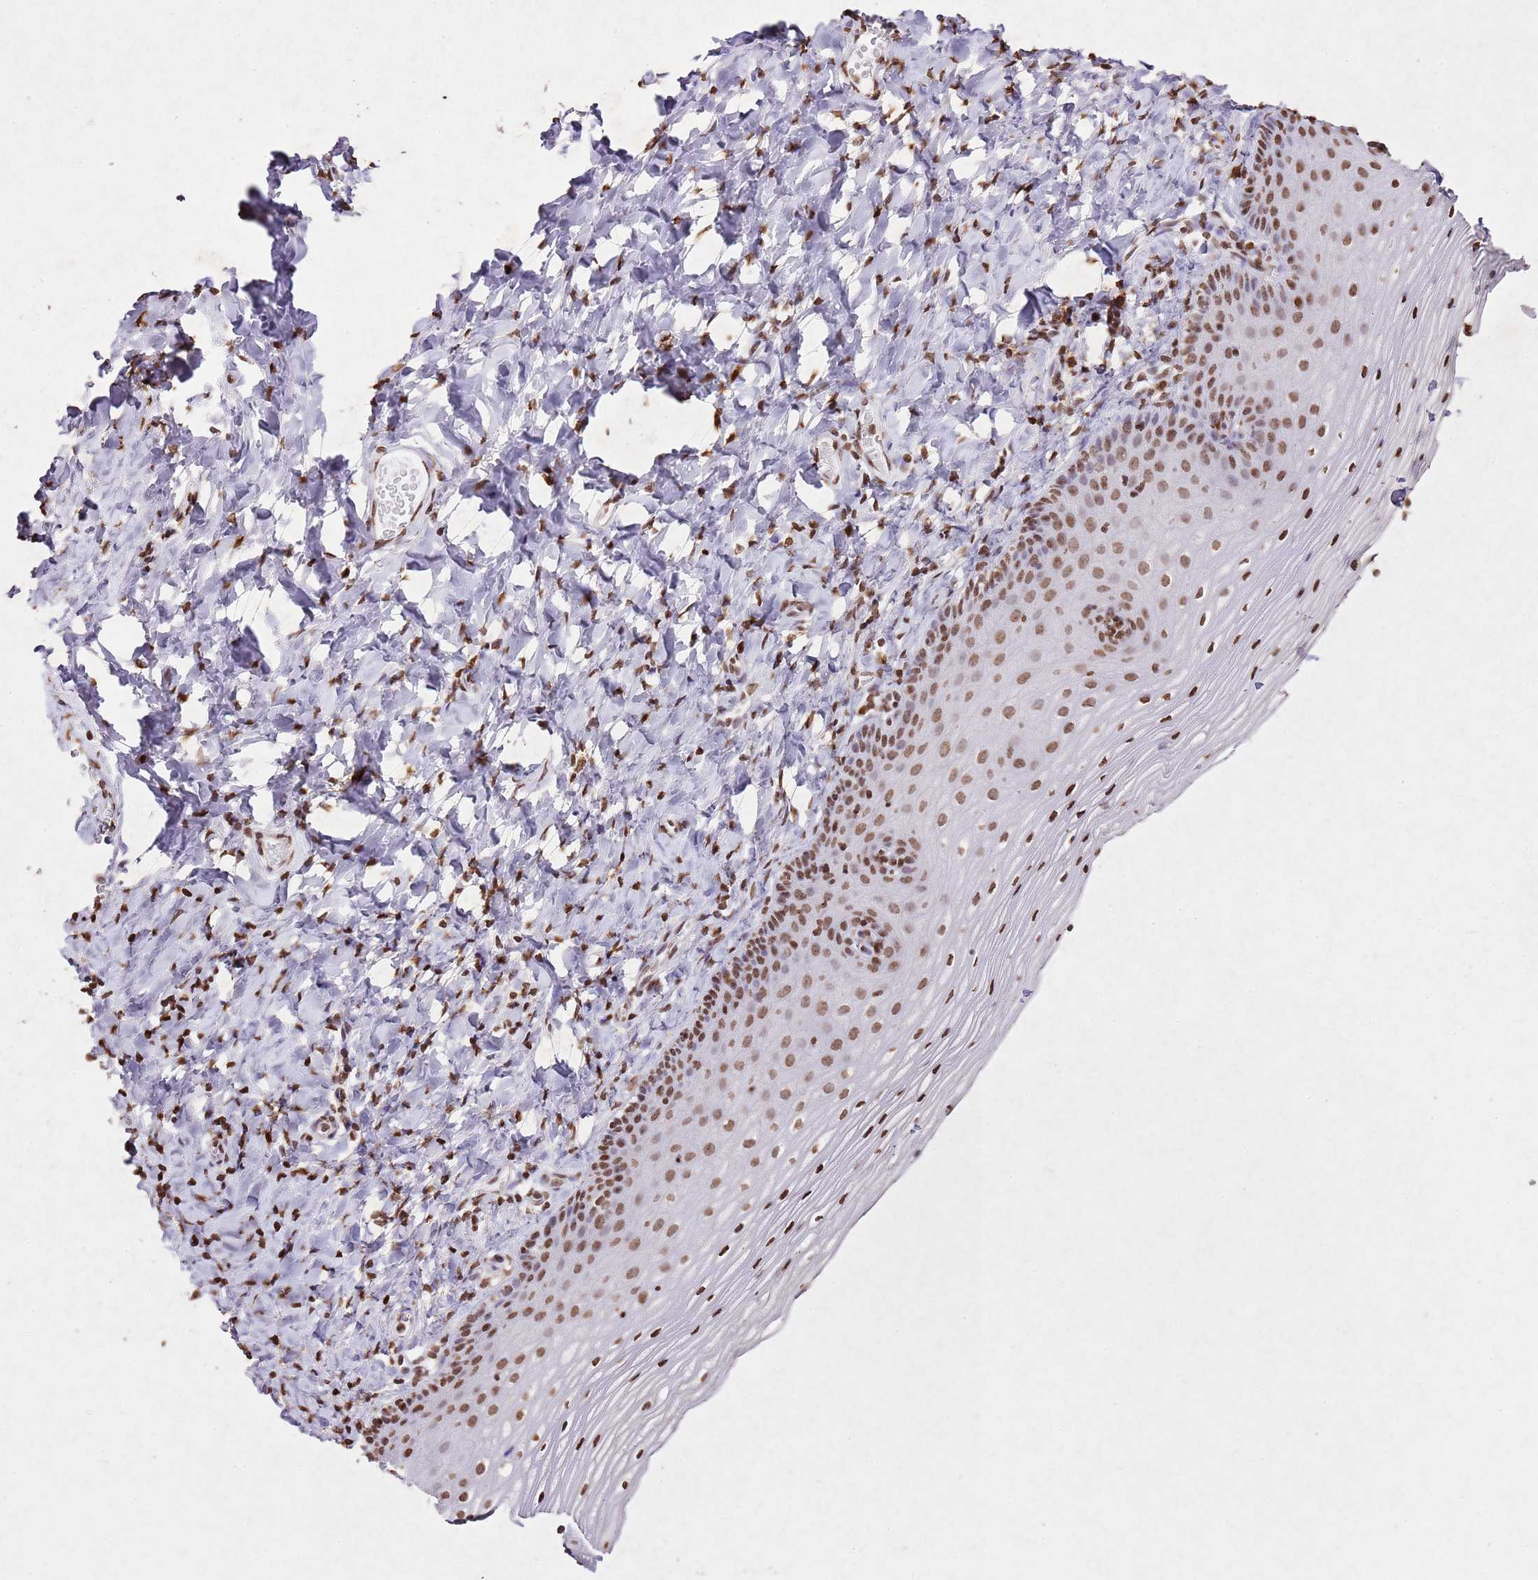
{"staining": {"intensity": "moderate", "quantity": ">75%", "location": "nuclear"}, "tissue": "vagina", "cell_type": "Squamous epithelial cells", "image_type": "normal", "snomed": [{"axis": "morphology", "description": "Normal tissue, NOS"}, {"axis": "topography", "description": "Vagina"}], "caption": "This histopathology image displays unremarkable vagina stained with immunohistochemistry to label a protein in brown. The nuclear of squamous epithelial cells show moderate positivity for the protein. Nuclei are counter-stained blue.", "gene": "BMAL1", "patient": {"sex": "female", "age": 60}}